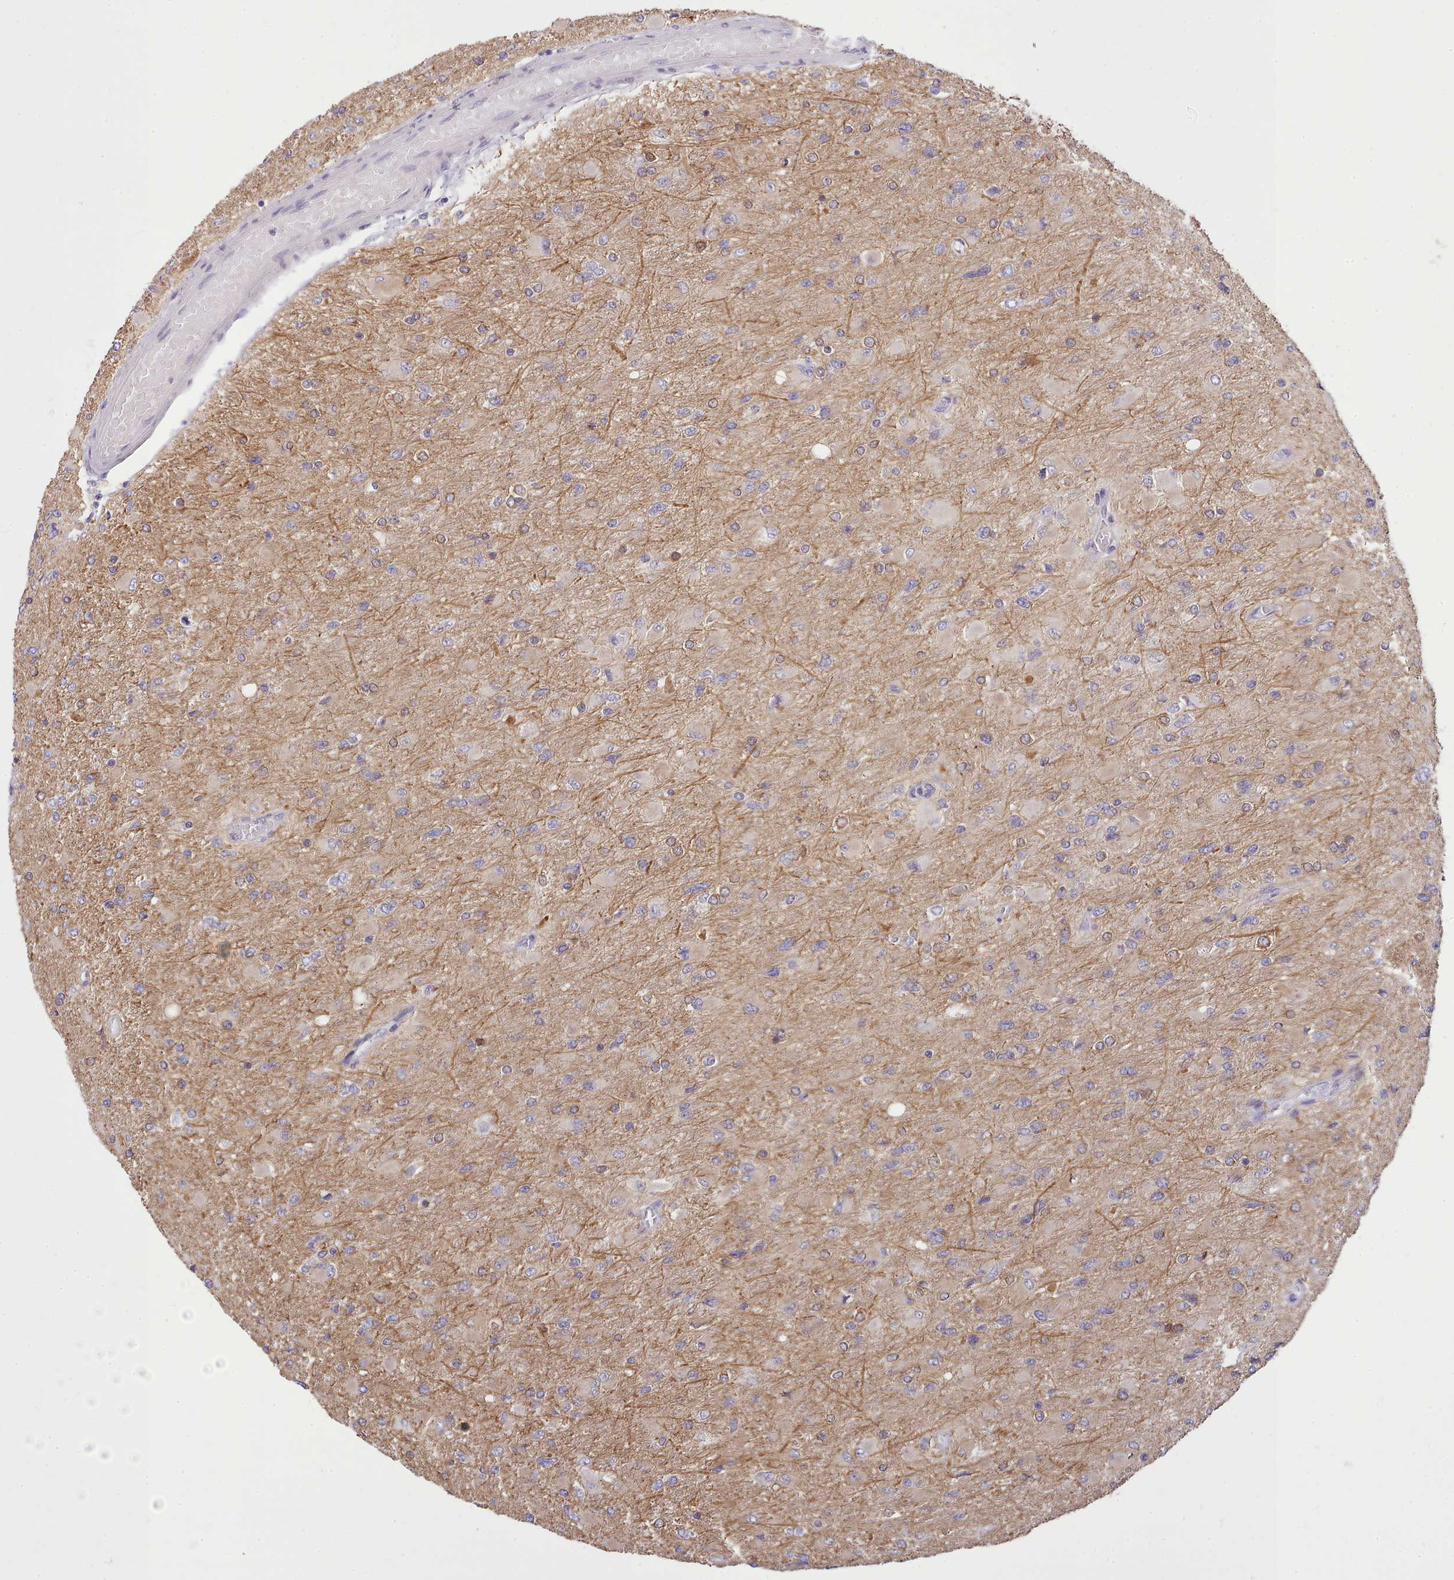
{"staining": {"intensity": "weak", "quantity": "<25%", "location": "cytoplasmic/membranous"}, "tissue": "glioma", "cell_type": "Tumor cells", "image_type": "cancer", "snomed": [{"axis": "morphology", "description": "Glioma, malignant, High grade"}, {"axis": "topography", "description": "Cerebral cortex"}], "caption": "A high-resolution micrograph shows immunohistochemistry staining of malignant glioma (high-grade), which exhibits no significant positivity in tumor cells.", "gene": "HOXB7", "patient": {"sex": "female", "age": 36}}